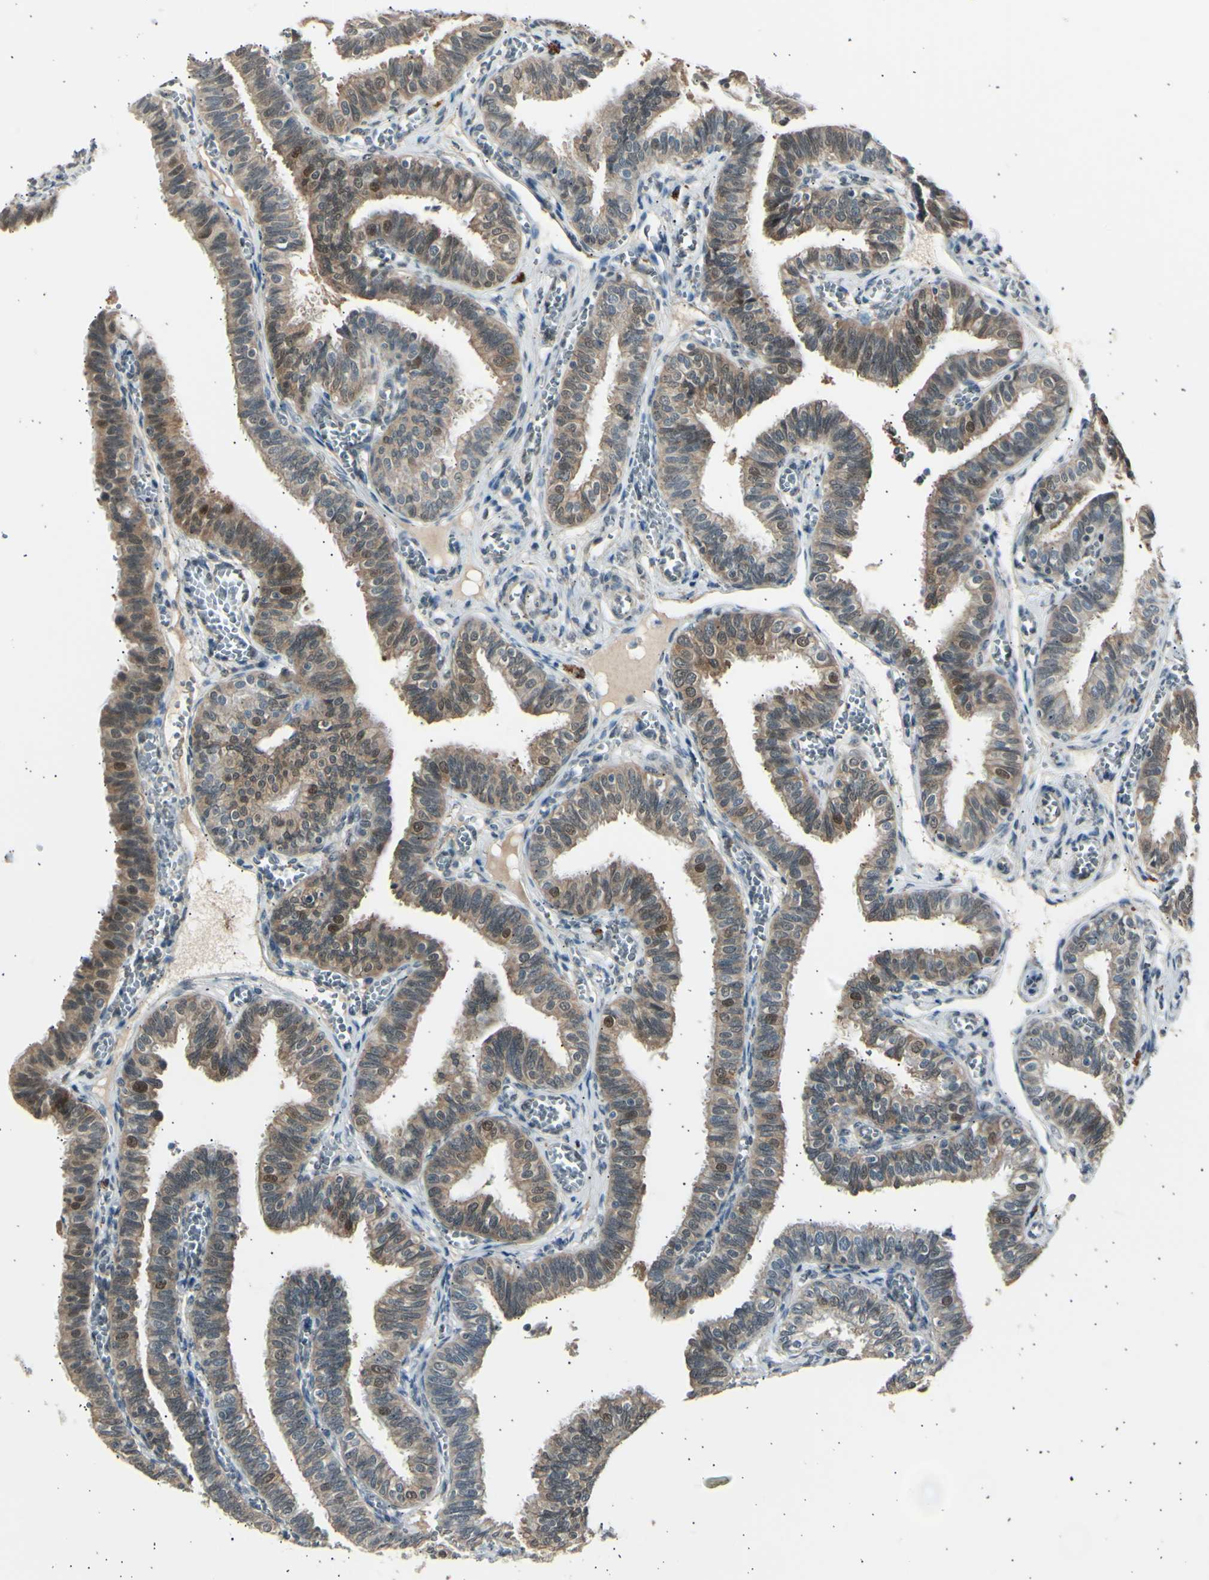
{"staining": {"intensity": "strong", "quantity": ">75%", "location": "nuclear"}, "tissue": "fallopian tube", "cell_type": "Glandular cells", "image_type": "normal", "snomed": [{"axis": "morphology", "description": "Normal tissue, NOS"}, {"axis": "topography", "description": "Fallopian tube"}], "caption": "IHC photomicrograph of normal human fallopian tube stained for a protein (brown), which exhibits high levels of strong nuclear staining in about >75% of glandular cells.", "gene": "PSMD5", "patient": {"sex": "female", "age": 46}}